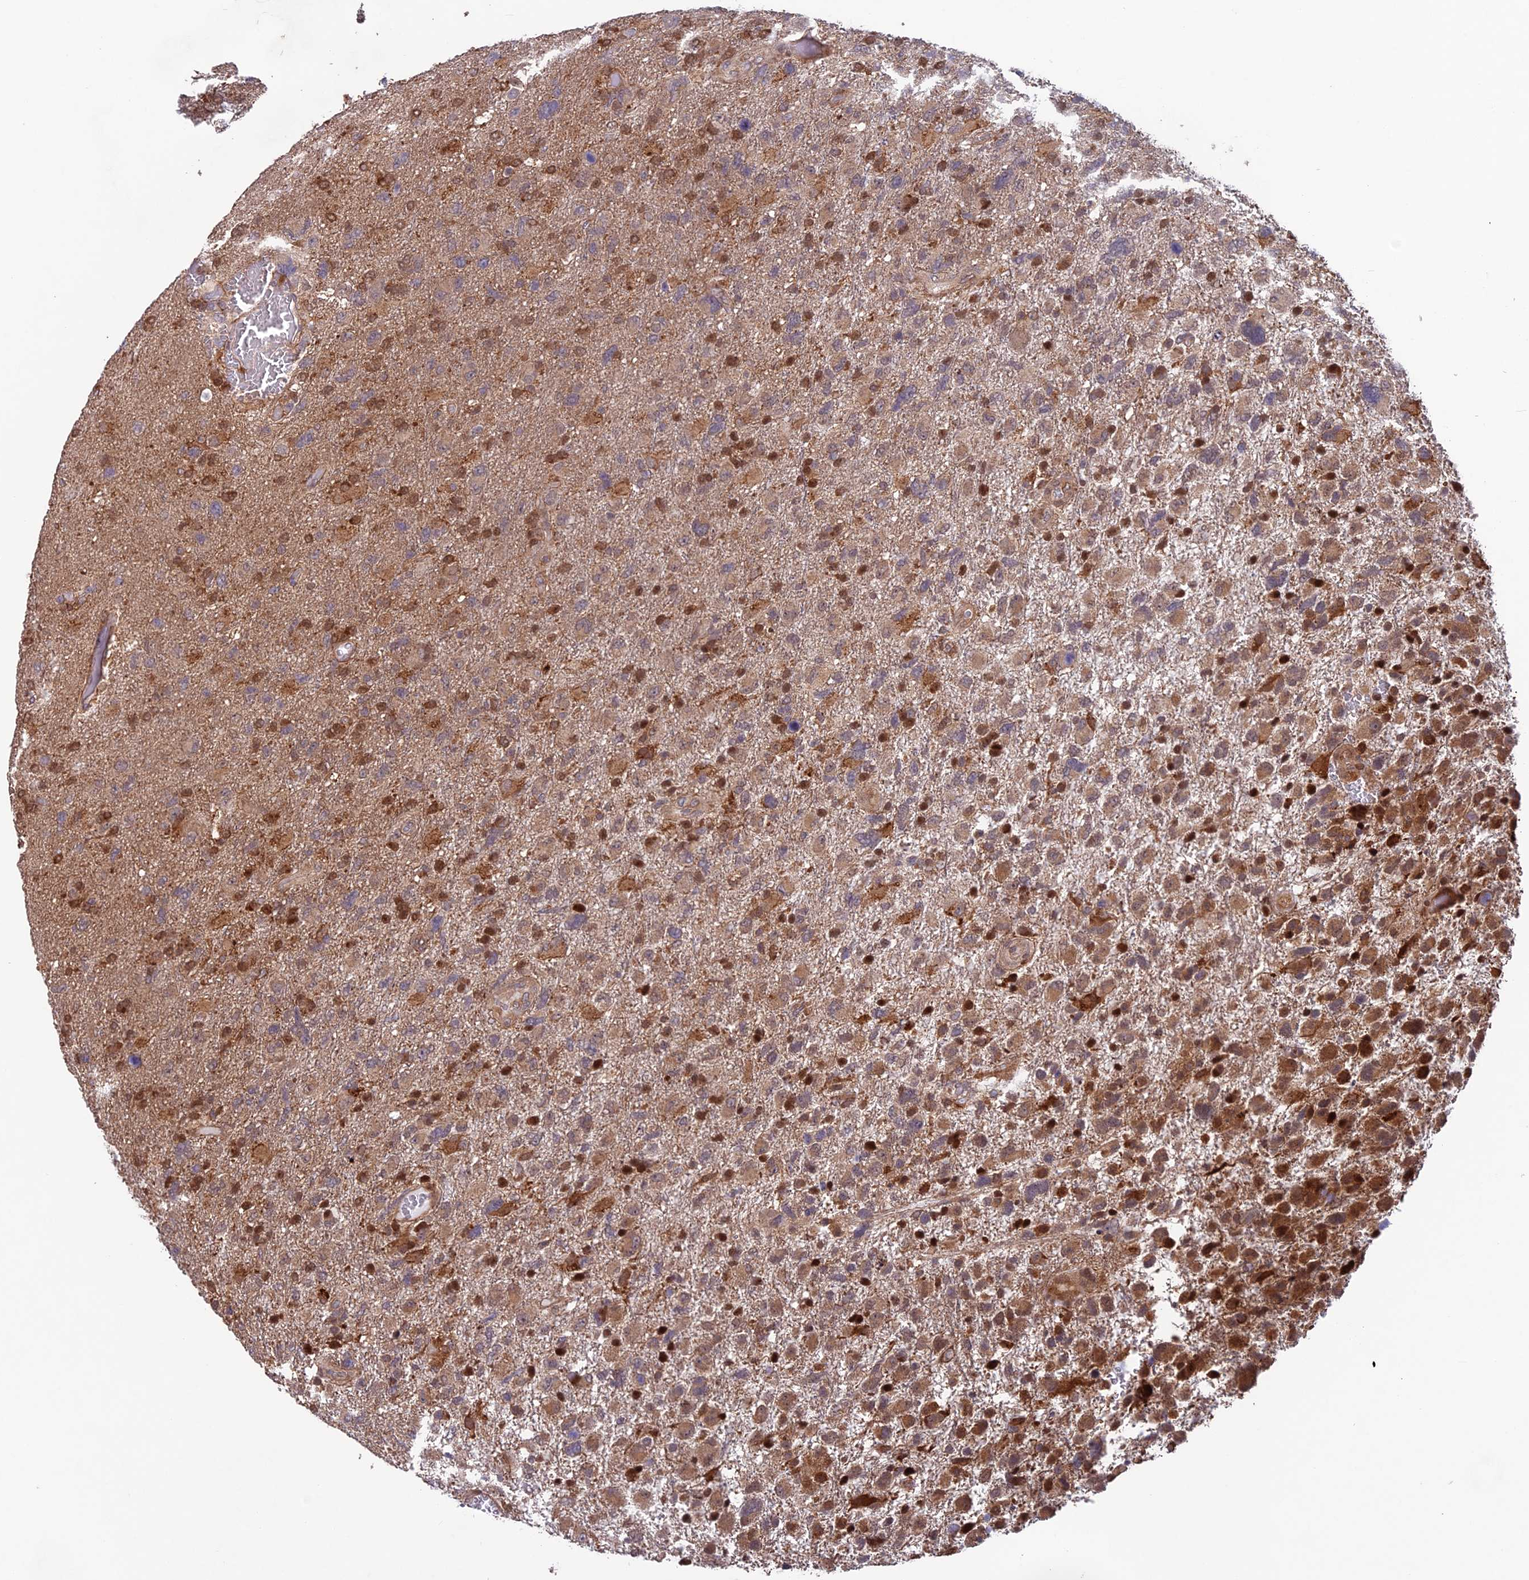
{"staining": {"intensity": "moderate", "quantity": "25%-75%", "location": "cytoplasmic/membranous"}, "tissue": "glioma", "cell_type": "Tumor cells", "image_type": "cancer", "snomed": [{"axis": "morphology", "description": "Glioma, malignant, High grade"}, {"axis": "topography", "description": "Brain"}], "caption": "Malignant glioma (high-grade) was stained to show a protein in brown. There is medium levels of moderate cytoplasmic/membranous staining in about 25%-75% of tumor cells.", "gene": "MAST2", "patient": {"sex": "male", "age": 61}}